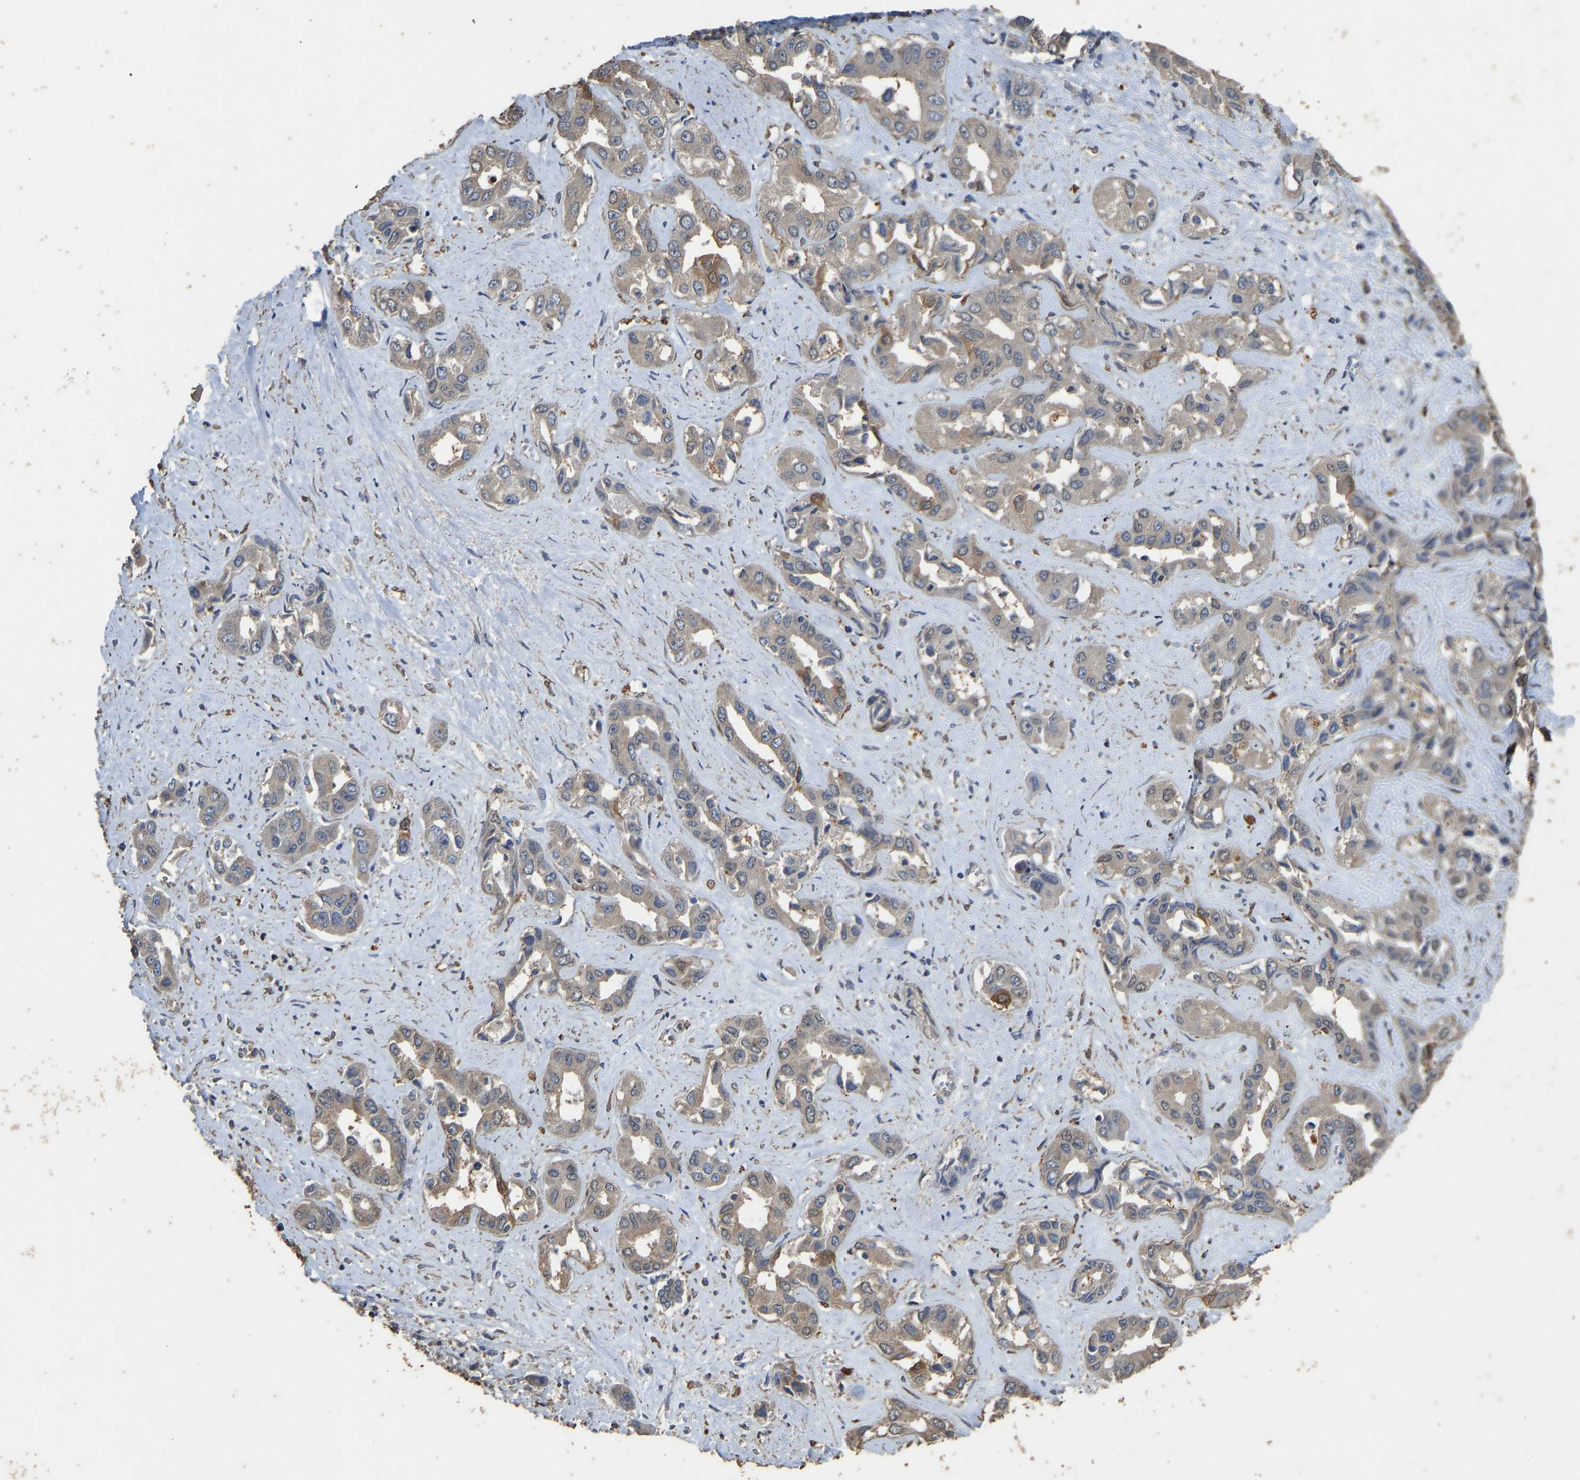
{"staining": {"intensity": "moderate", "quantity": "25%-75%", "location": "cytoplasmic/membranous"}, "tissue": "liver cancer", "cell_type": "Tumor cells", "image_type": "cancer", "snomed": [{"axis": "morphology", "description": "Cholangiocarcinoma"}, {"axis": "topography", "description": "Liver"}], "caption": "Immunohistochemistry (IHC) (DAB) staining of liver cholangiocarcinoma shows moderate cytoplasmic/membranous protein positivity in approximately 25%-75% of tumor cells.", "gene": "CIDEC", "patient": {"sex": "female", "age": 52}}